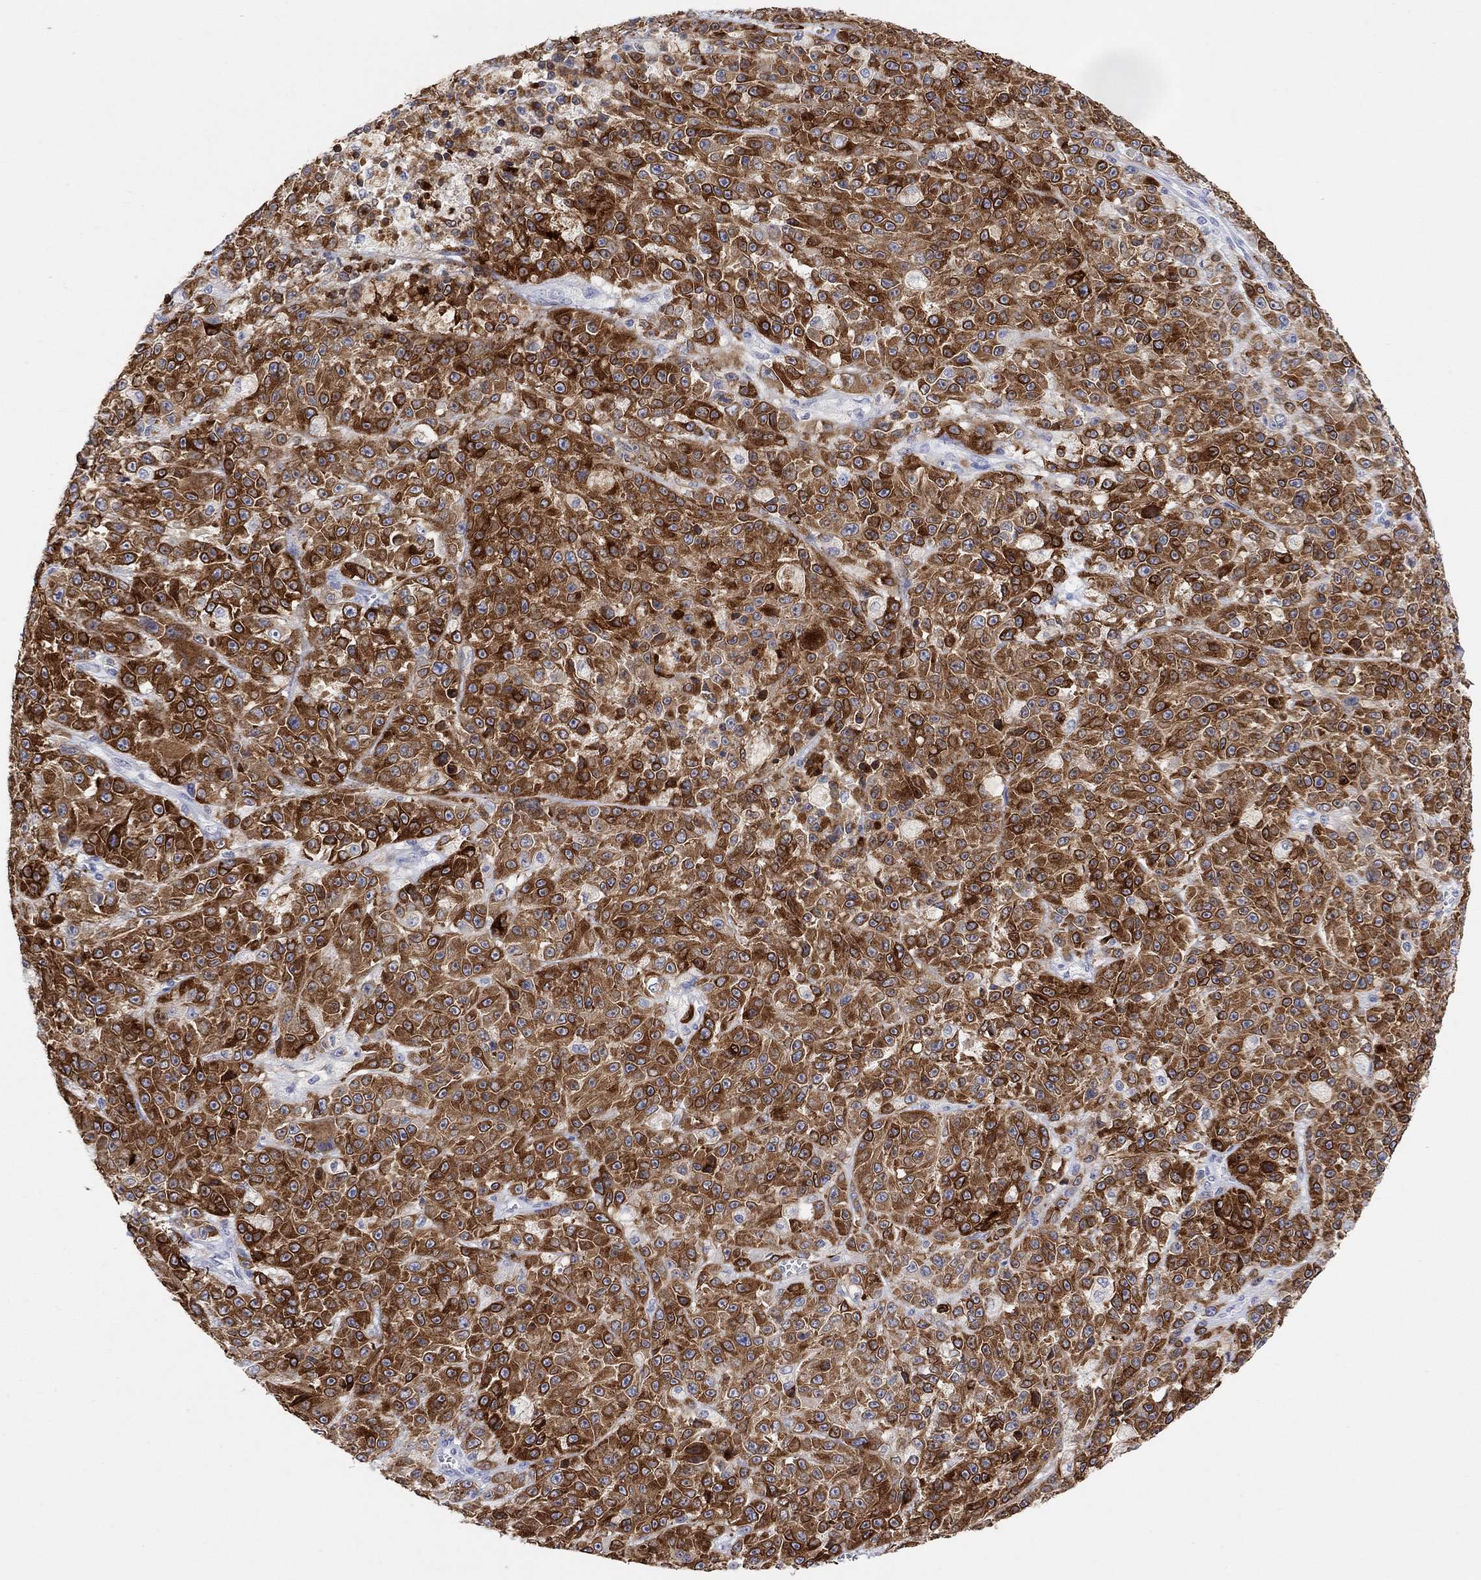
{"staining": {"intensity": "strong", "quantity": "25%-75%", "location": "cytoplasmic/membranous"}, "tissue": "melanoma", "cell_type": "Tumor cells", "image_type": "cancer", "snomed": [{"axis": "morphology", "description": "Malignant melanoma, NOS"}, {"axis": "topography", "description": "Skin"}], "caption": "Tumor cells reveal high levels of strong cytoplasmic/membranous expression in about 25%-75% of cells in melanoma.", "gene": "TYR", "patient": {"sex": "female", "age": 58}}